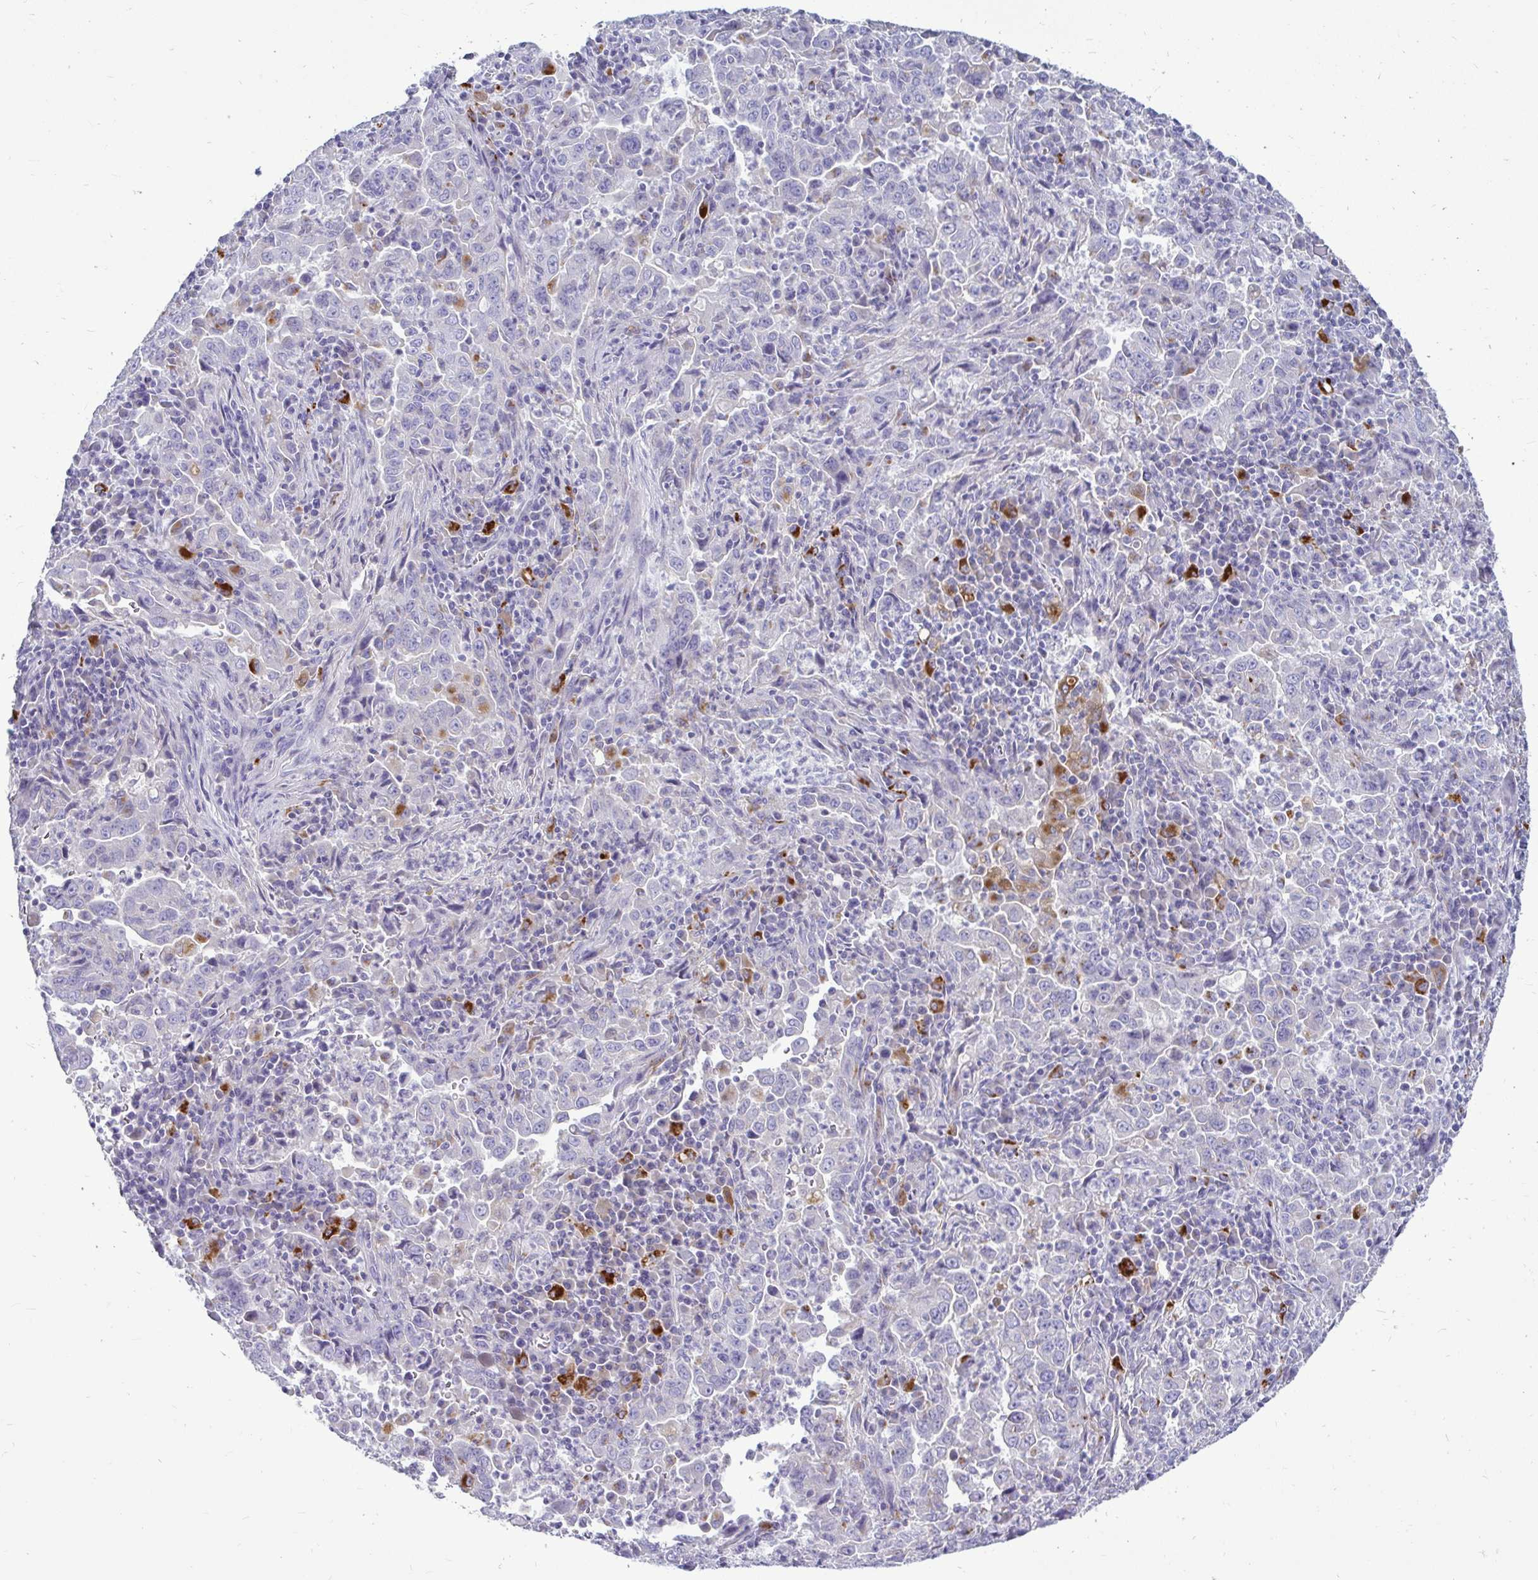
{"staining": {"intensity": "negative", "quantity": "none", "location": "none"}, "tissue": "lung cancer", "cell_type": "Tumor cells", "image_type": "cancer", "snomed": [{"axis": "morphology", "description": "Adenocarcinoma, NOS"}, {"axis": "topography", "description": "Lung"}], "caption": "This is an IHC image of human lung adenocarcinoma. There is no positivity in tumor cells.", "gene": "CTSZ", "patient": {"sex": "male", "age": 67}}